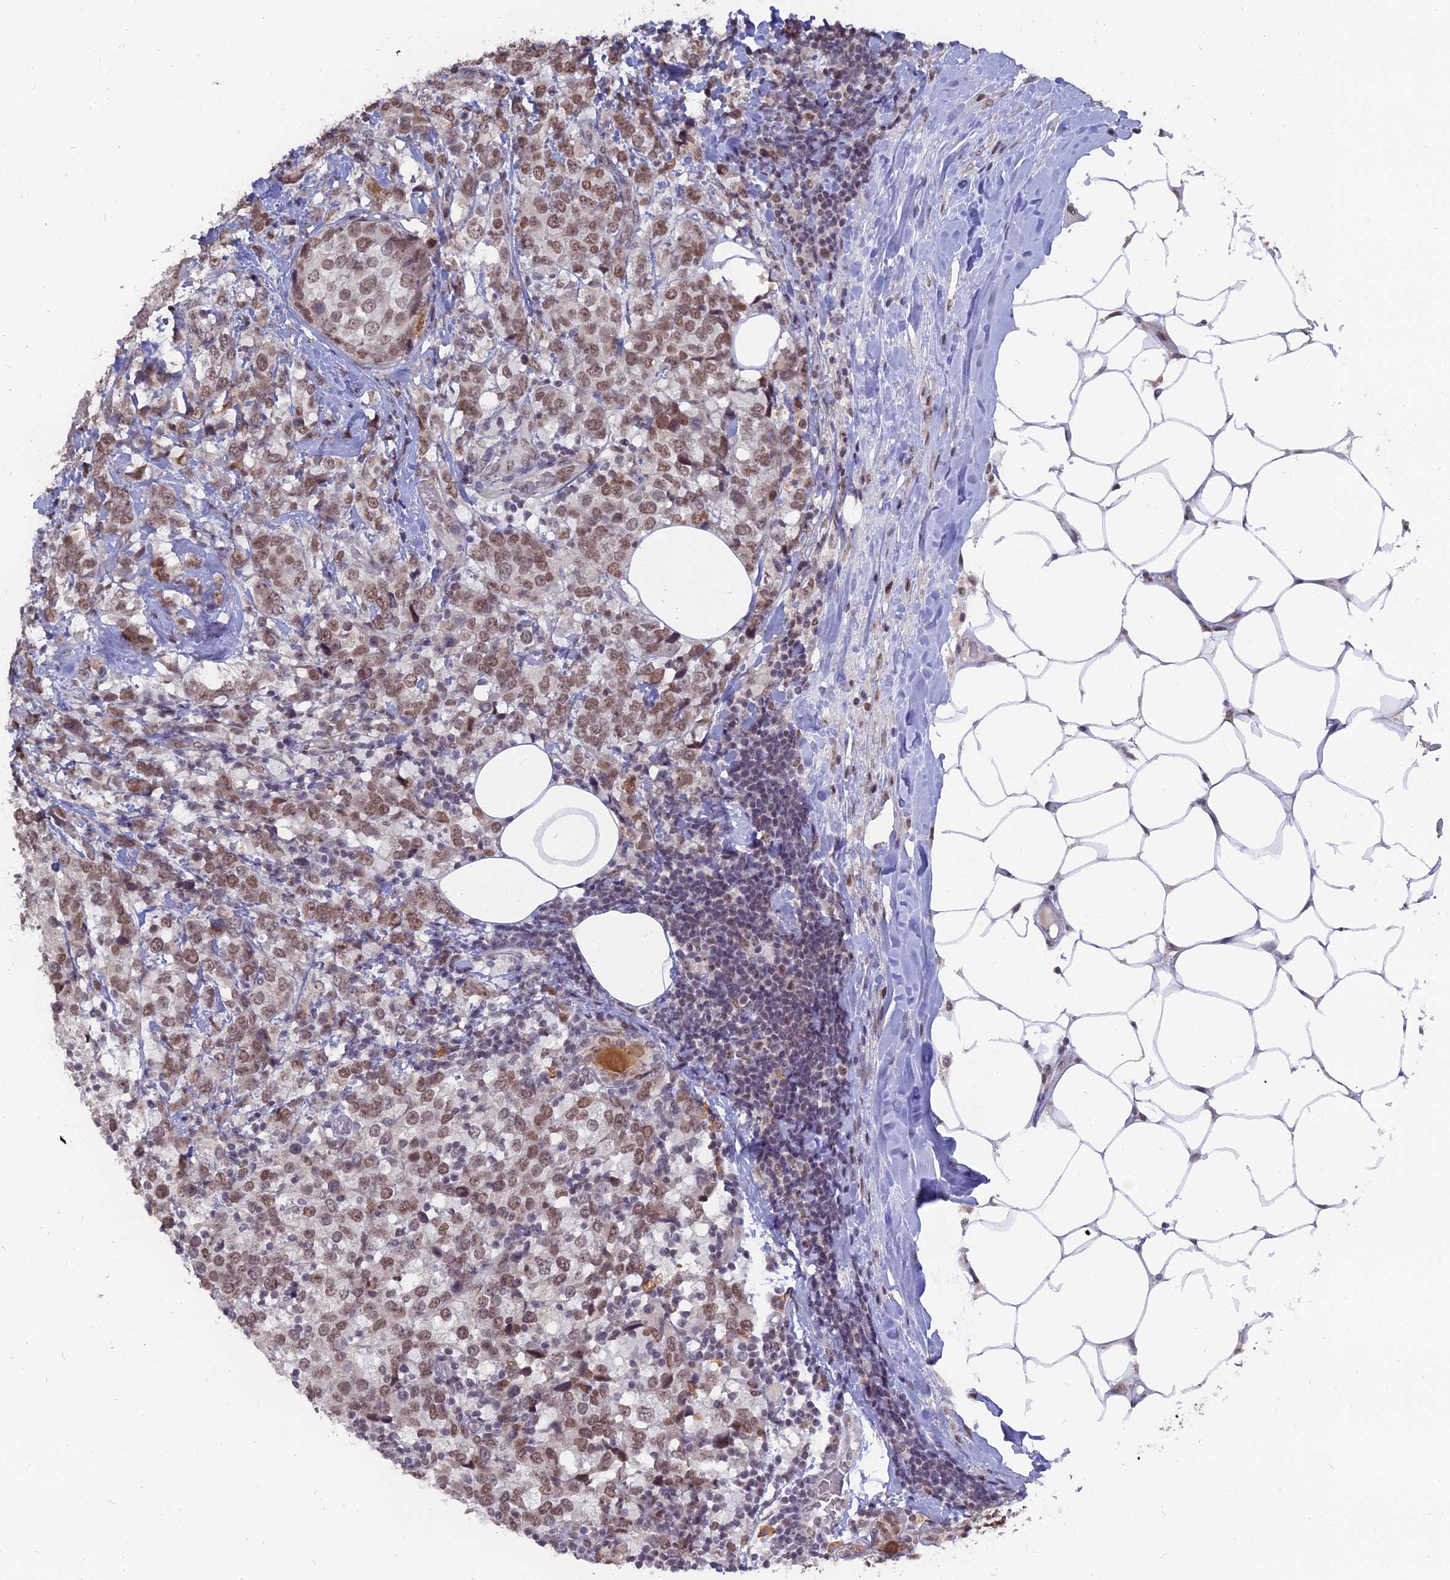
{"staining": {"intensity": "moderate", "quantity": ">75%", "location": "nuclear"}, "tissue": "breast cancer", "cell_type": "Tumor cells", "image_type": "cancer", "snomed": [{"axis": "morphology", "description": "Lobular carcinoma"}, {"axis": "topography", "description": "Breast"}], "caption": "Breast cancer stained with IHC displays moderate nuclear staining in approximately >75% of tumor cells.", "gene": "NR1H3", "patient": {"sex": "female", "age": 59}}